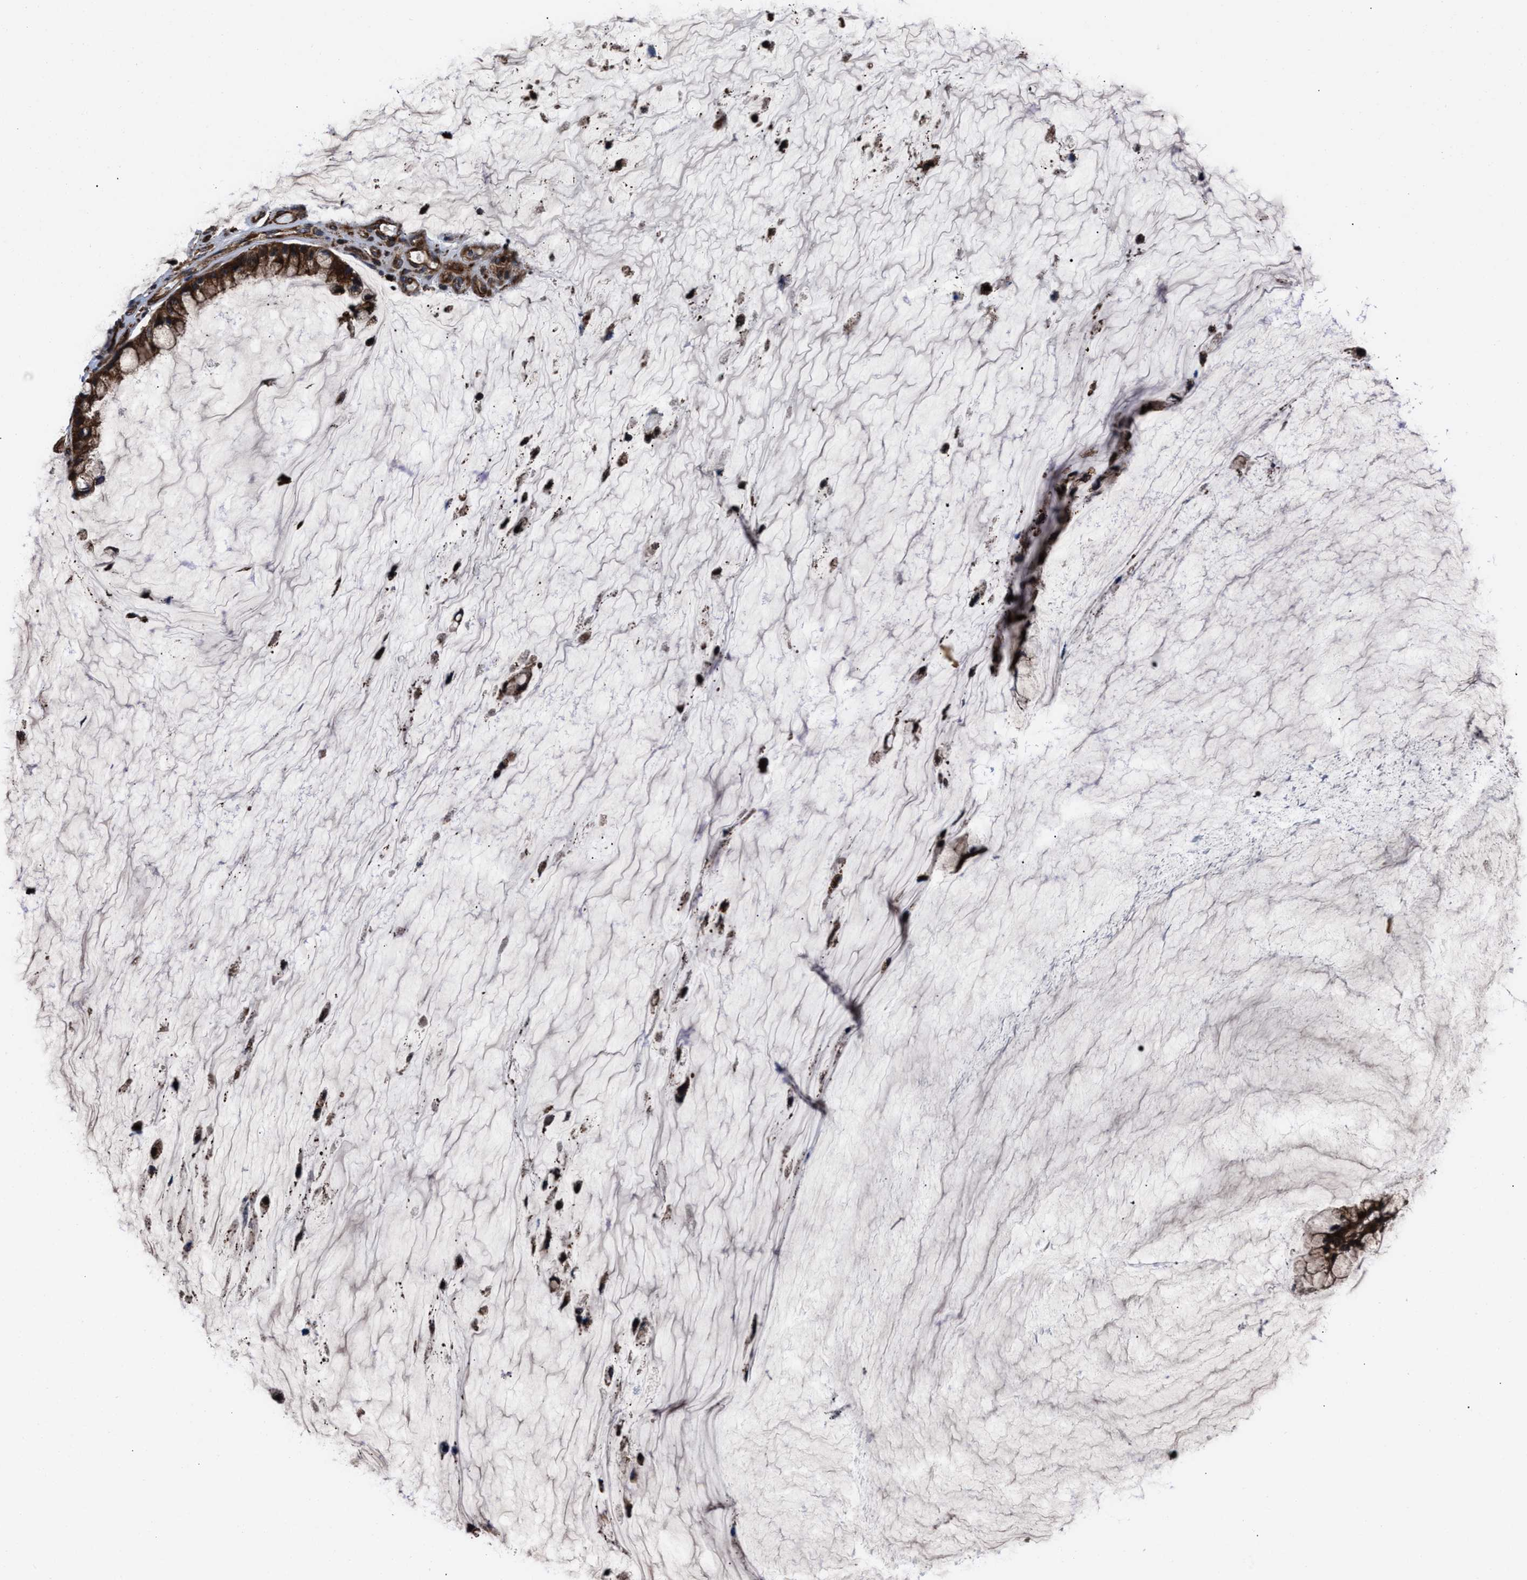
{"staining": {"intensity": "strong", "quantity": ">75%", "location": "cytoplasmic/membranous"}, "tissue": "ovarian cancer", "cell_type": "Tumor cells", "image_type": "cancer", "snomed": [{"axis": "morphology", "description": "Cystadenocarcinoma, mucinous, NOS"}, {"axis": "topography", "description": "Ovary"}], "caption": "A brown stain shows strong cytoplasmic/membranous expression of a protein in human mucinous cystadenocarcinoma (ovarian) tumor cells. (DAB = brown stain, brightfield microscopy at high magnification).", "gene": "PRR15L", "patient": {"sex": "female", "age": 39}}